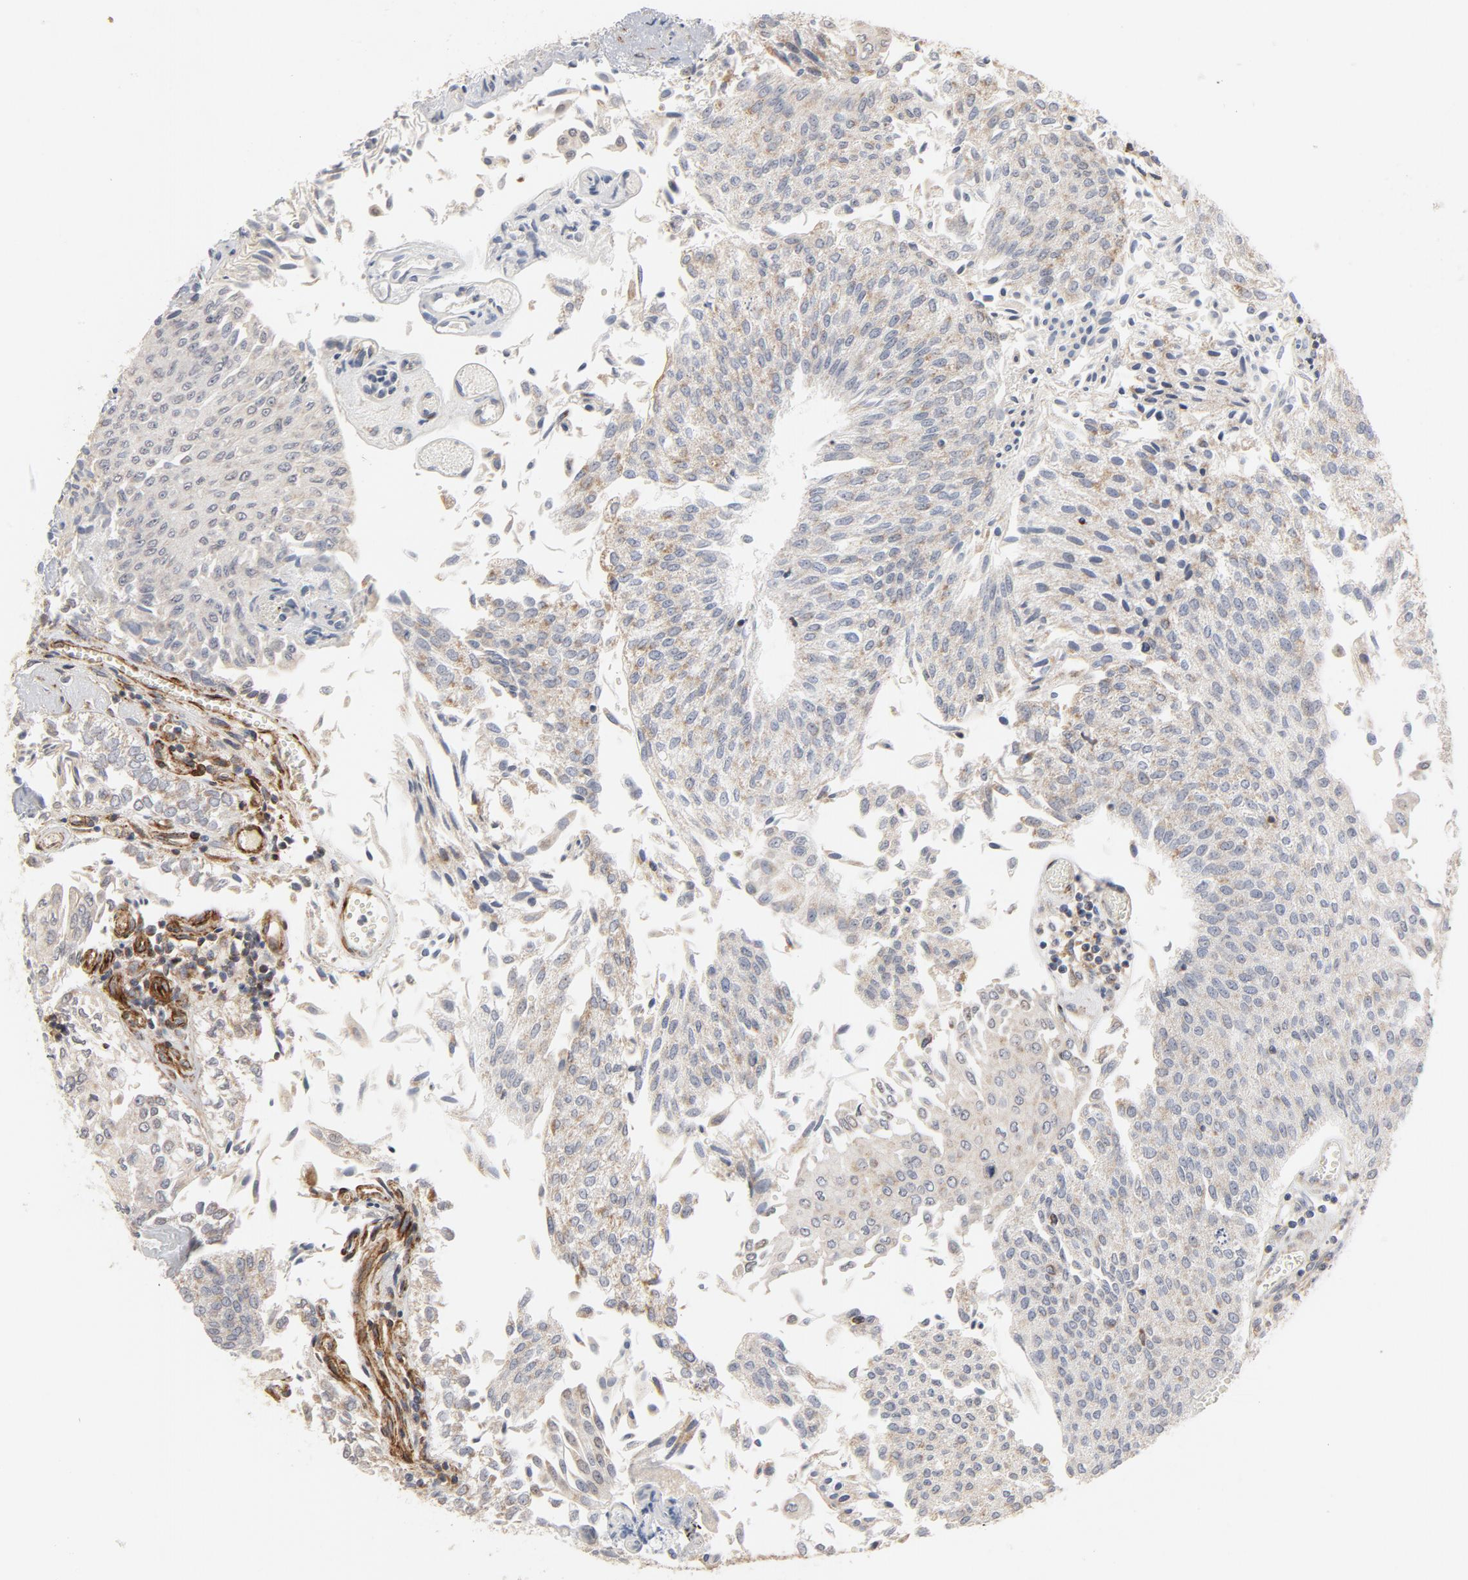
{"staining": {"intensity": "weak", "quantity": "<25%", "location": "cytoplasmic/membranous"}, "tissue": "urothelial cancer", "cell_type": "Tumor cells", "image_type": "cancer", "snomed": [{"axis": "morphology", "description": "Urothelial carcinoma, Low grade"}, {"axis": "topography", "description": "Urinary bladder"}], "caption": "DAB immunohistochemical staining of urothelial carcinoma (low-grade) reveals no significant expression in tumor cells.", "gene": "GNG2", "patient": {"sex": "male", "age": 86}}